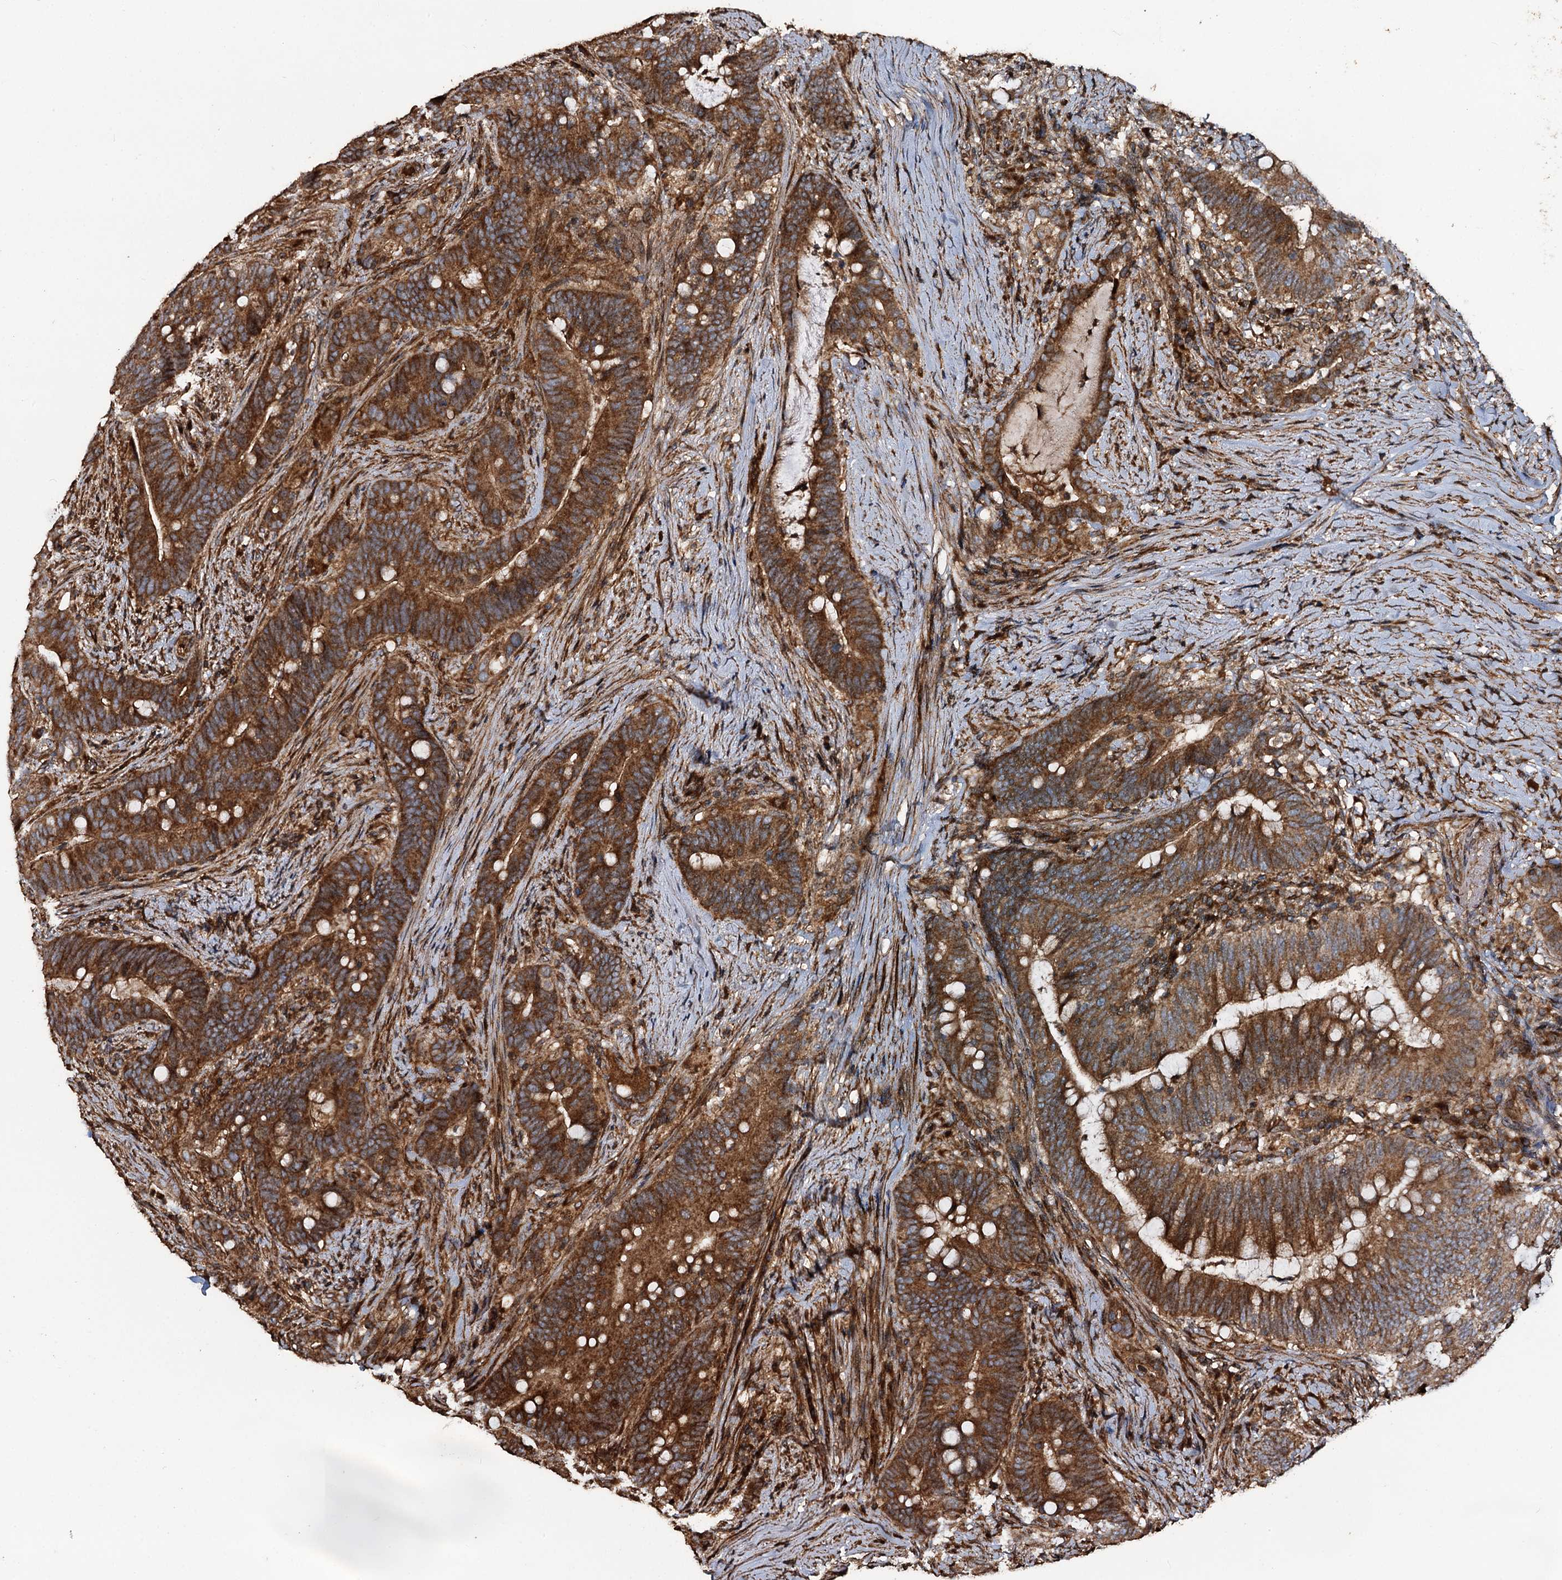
{"staining": {"intensity": "strong", "quantity": ">75%", "location": "cytoplasmic/membranous"}, "tissue": "colorectal cancer", "cell_type": "Tumor cells", "image_type": "cancer", "snomed": [{"axis": "morphology", "description": "Adenocarcinoma, NOS"}, {"axis": "topography", "description": "Colon"}], "caption": "Colorectal adenocarcinoma stained for a protein demonstrates strong cytoplasmic/membranous positivity in tumor cells.", "gene": "NOTCH2NLA", "patient": {"sex": "female", "age": 66}}